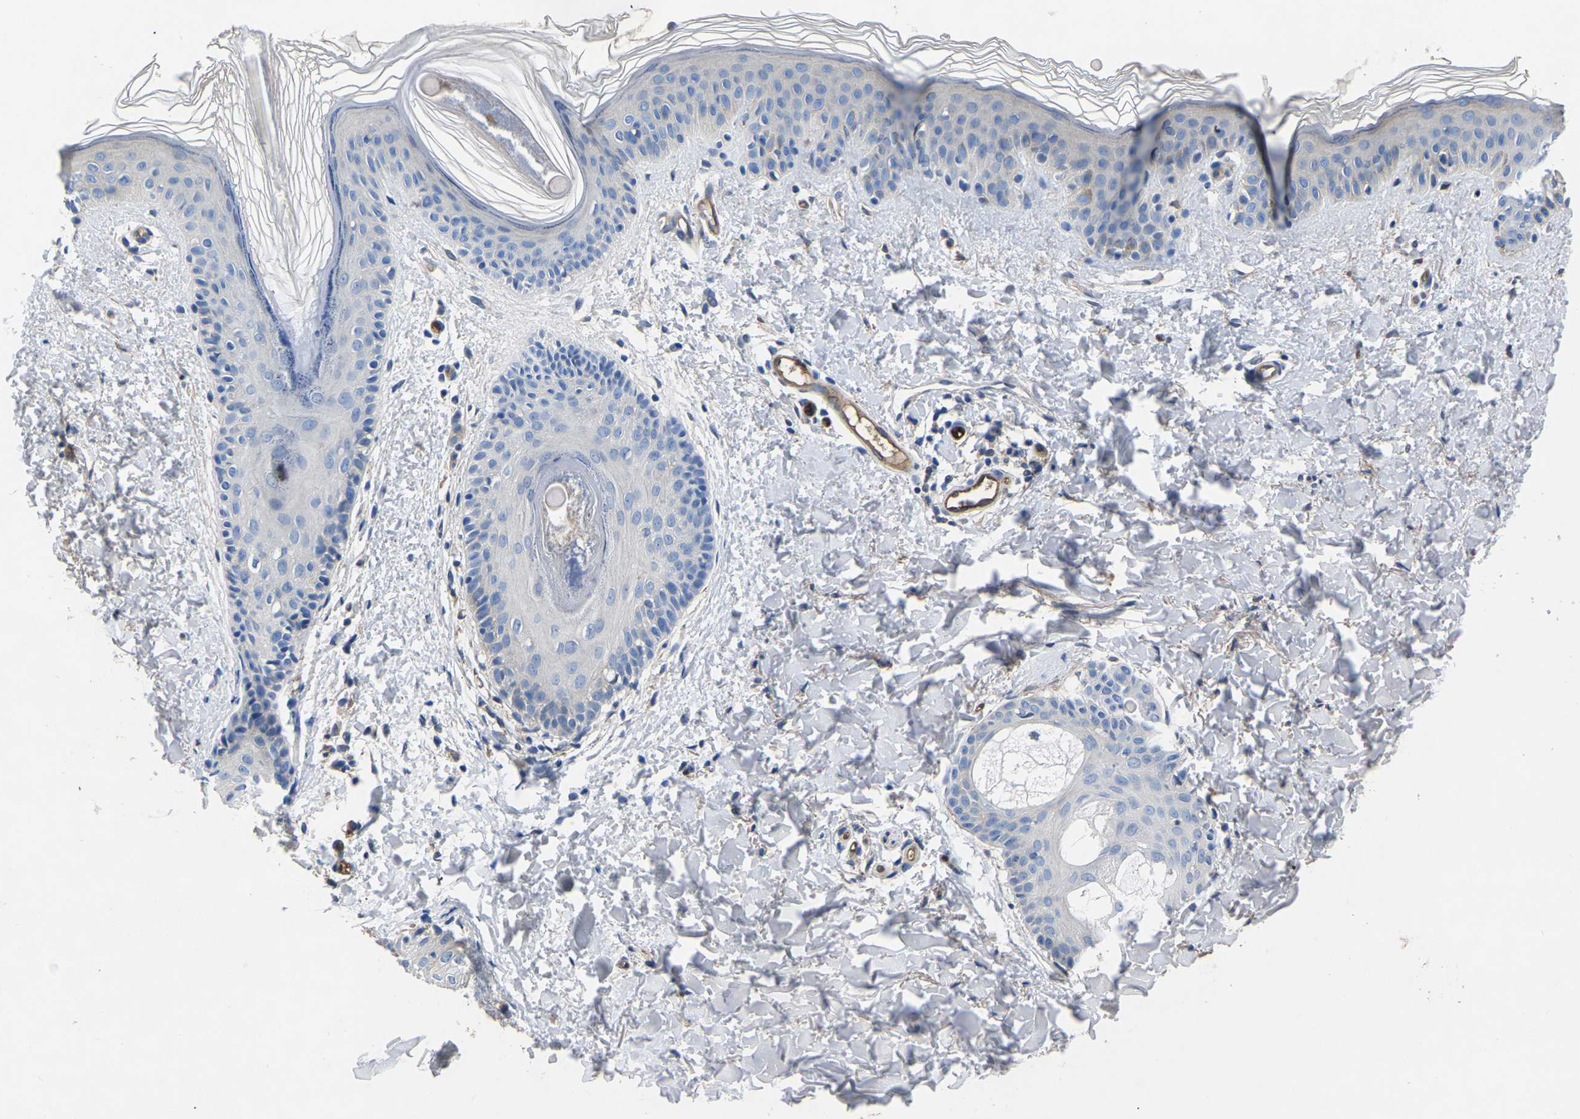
{"staining": {"intensity": "negative", "quantity": "none", "location": "none"}, "tissue": "skin", "cell_type": "Fibroblasts", "image_type": "normal", "snomed": [{"axis": "morphology", "description": "Normal tissue, NOS"}, {"axis": "topography", "description": "Skin"}], "caption": "IHC micrograph of benign skin: skin stained with DAB (3,3'-diaminobenzidine) reveals no significant protein positivity in fibroblasts.", "gene": "ATG2B", "patient": {"sex": "male", "age": 40}}